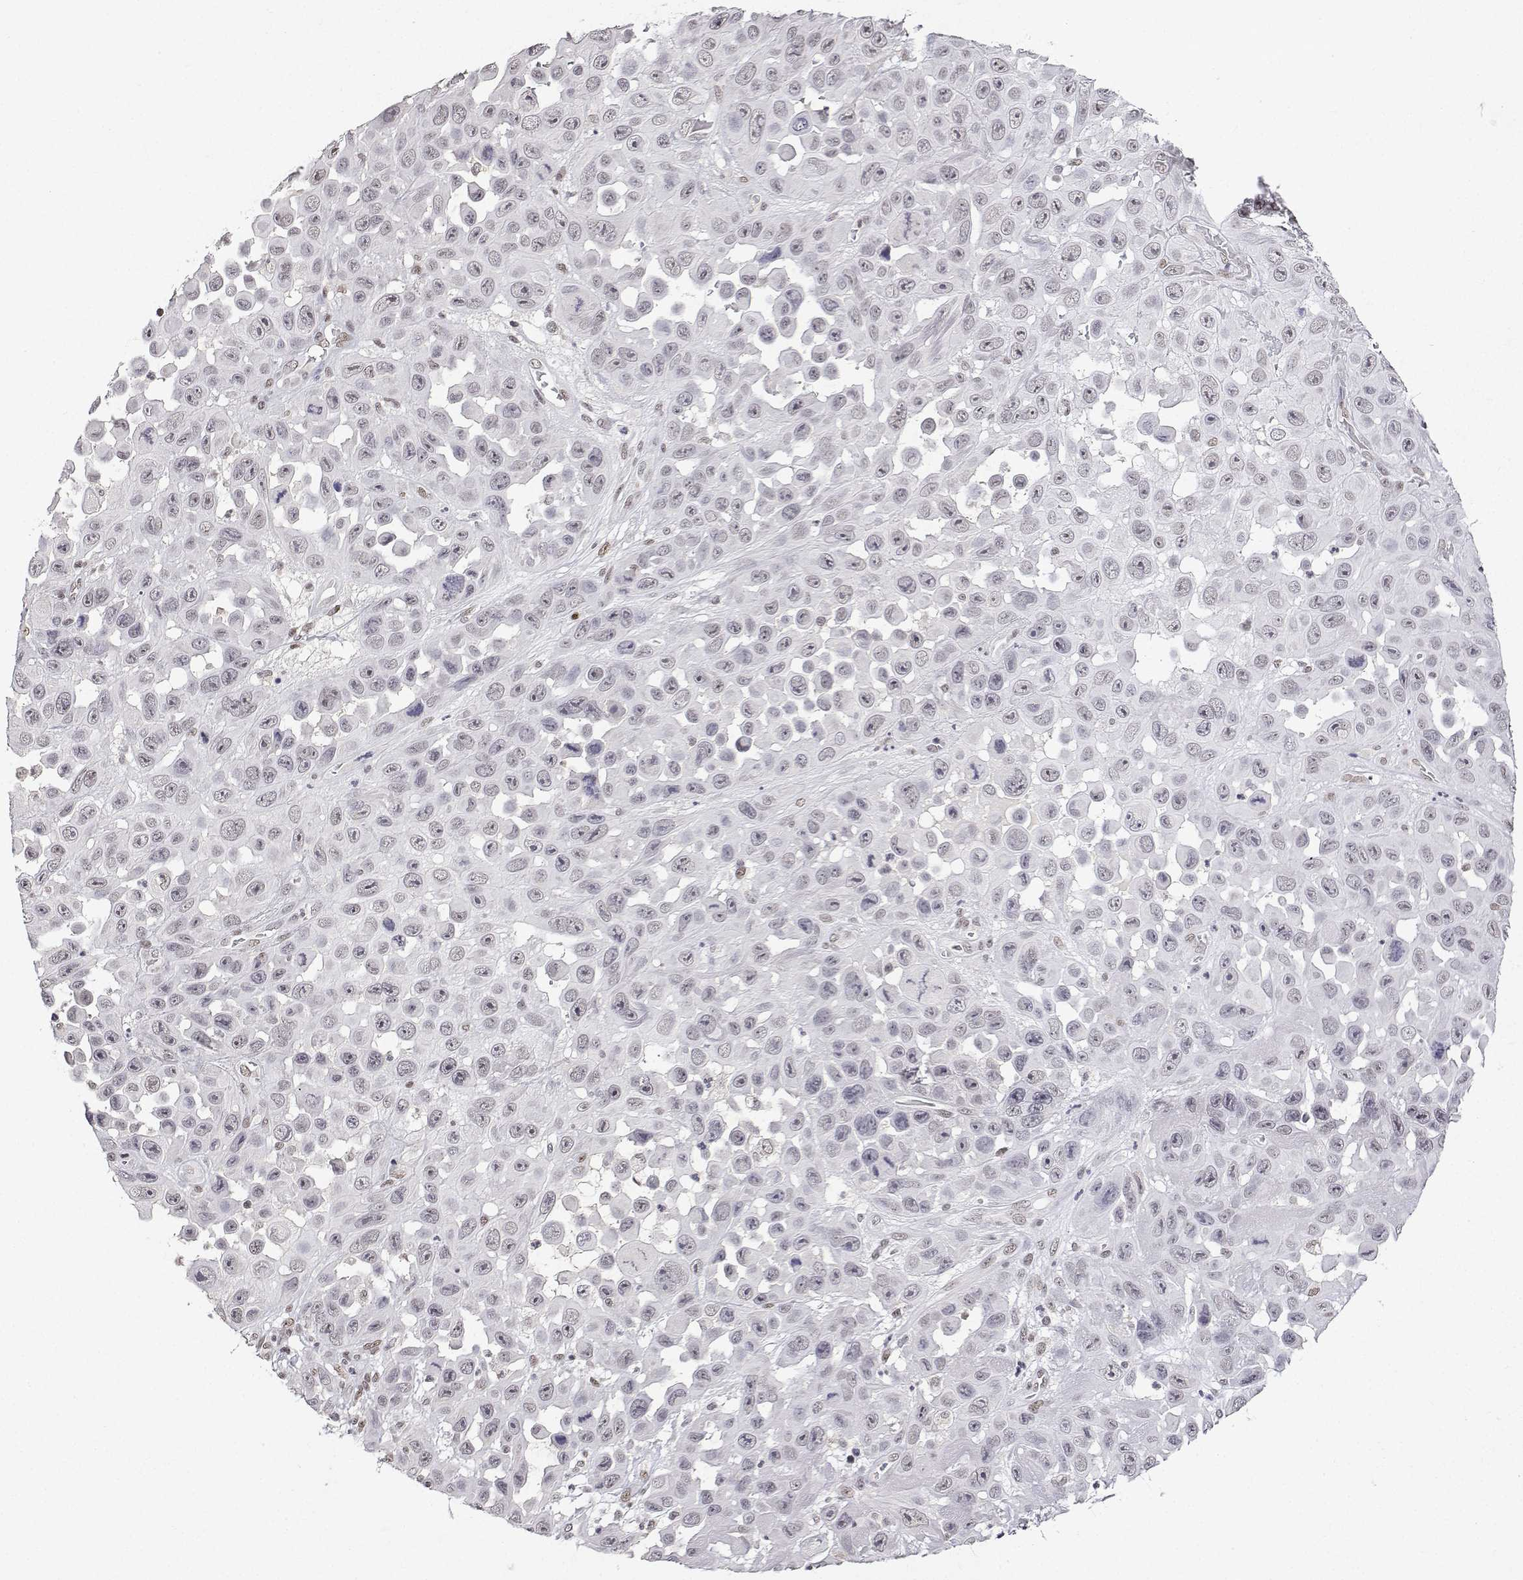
{"staining": {"intensity": "weak", "quantity": "<25%", "location": "nuclear"}, "tissue": "skin cancer", "cell_type": "Tumor cells", "image_type": "cancer", "snomed": [{"axis": "morphology", "description": "Squamous cell carcinoma, NOS"}, {"axis": "topography", "description": "Skin"}], "caption": "DAB (3,3'-diaminobenzidine) immunohistochemical staining of squamous cell carcinoma (skin) shows no significant positivity in tumor cells.", "gene": "XPC", "patient": {"sex": "male", "age": 81}}